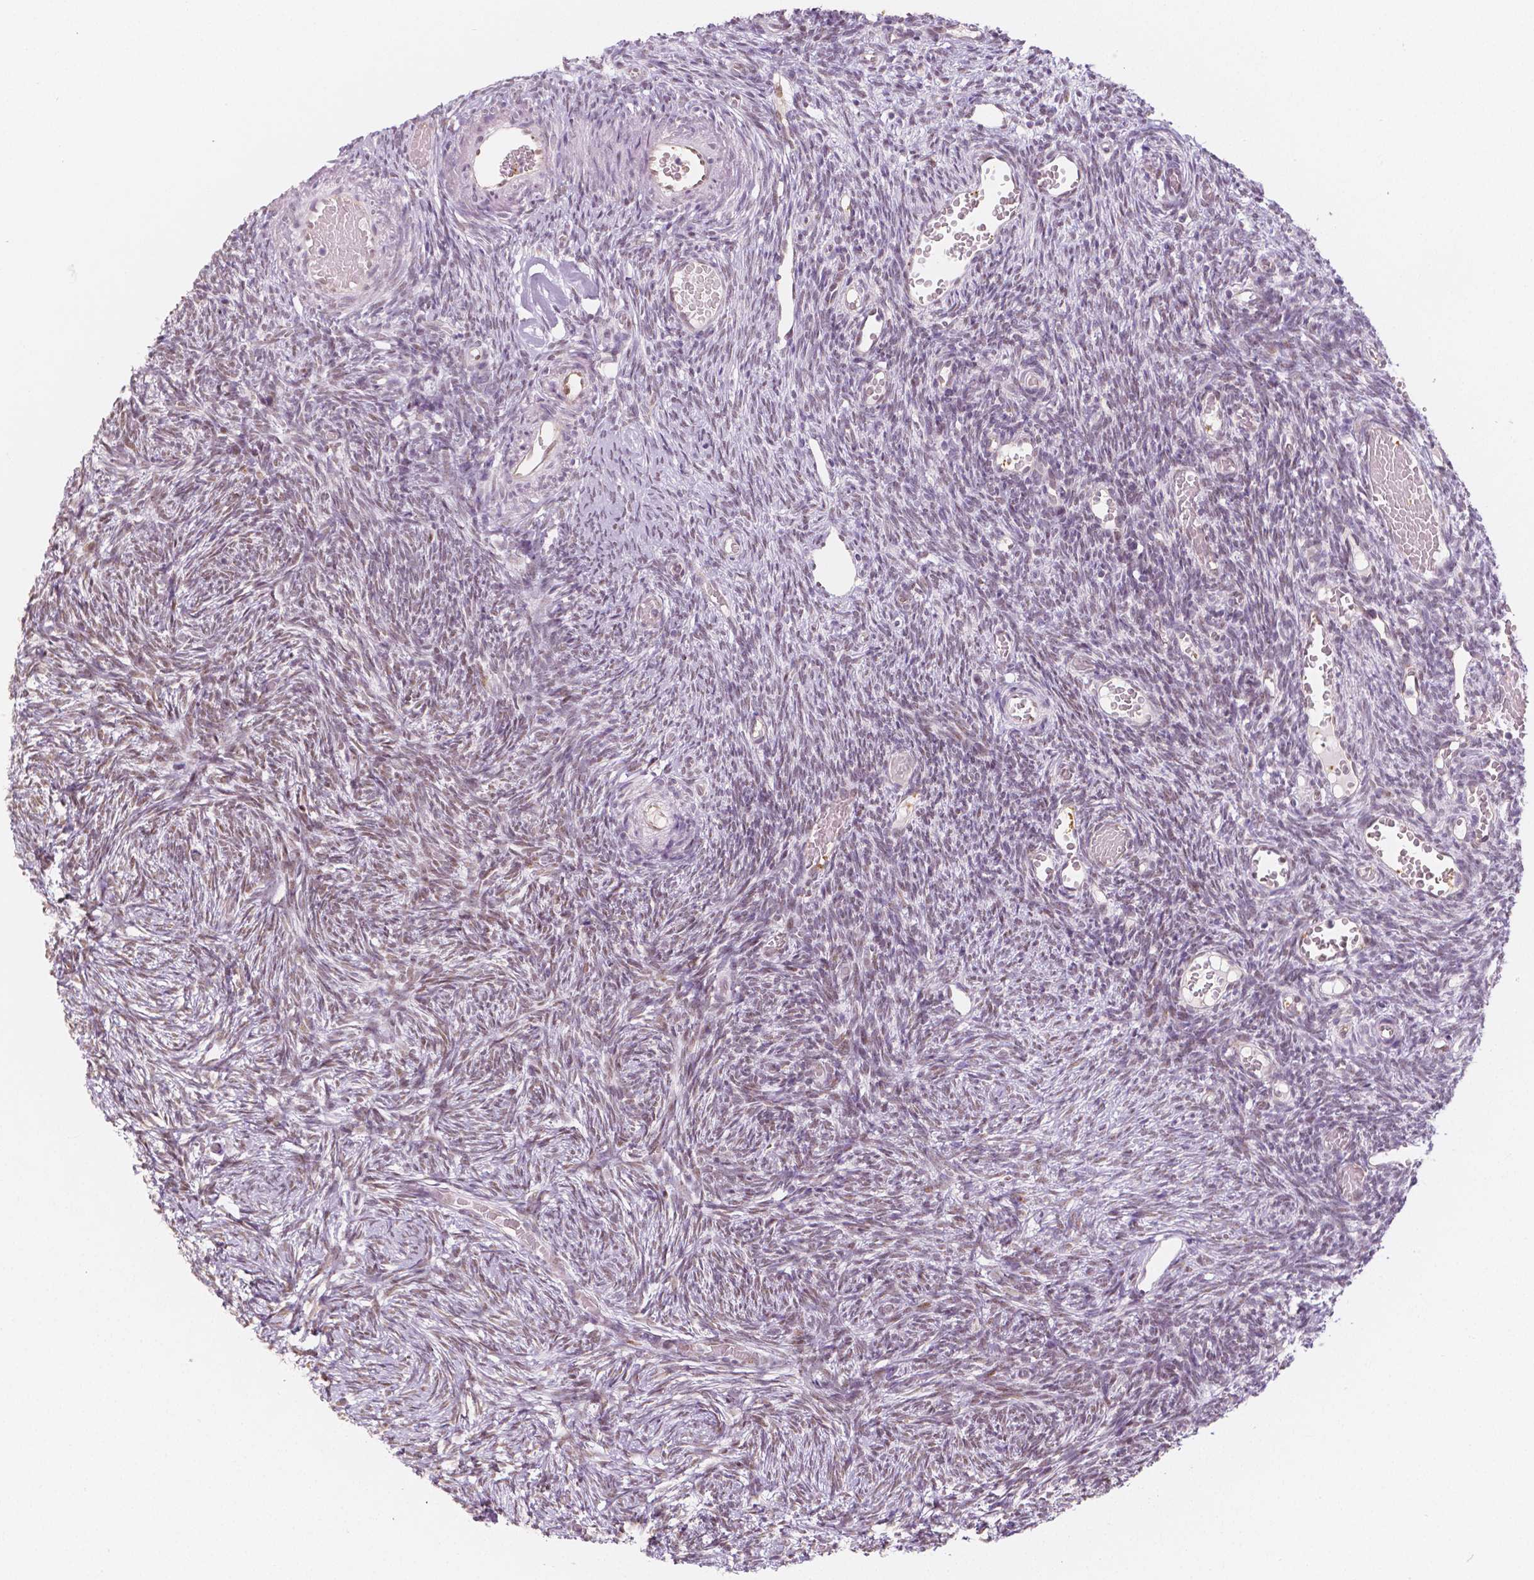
{"staining": {"intensity": "weak", "quantity": "<25%", "location": "nuclear"}, "tissue": "ovary", "cell_type": "Ovarian stroma cells", "image_type": "normal", "snomed": [{"axis": "morphology", "description": "Normal tissue, NOS"}, {"axis": "topography", "description": "Ovary"}], "caption": "High magnification brightfield microscopy of normal ovary stained with DAB (brown) and counterstained with hematoxylin (blue): ovarian stroma cells show no significant staining. (Stains: DAB (3,3'-diaminobenzidine) immunohistochemistry with hematoxylin counter stain, Microscopy: brightfield microscopy at high magnification).", "gene": "KDM5B", "patient": {"sex": "female", "age": 39}}